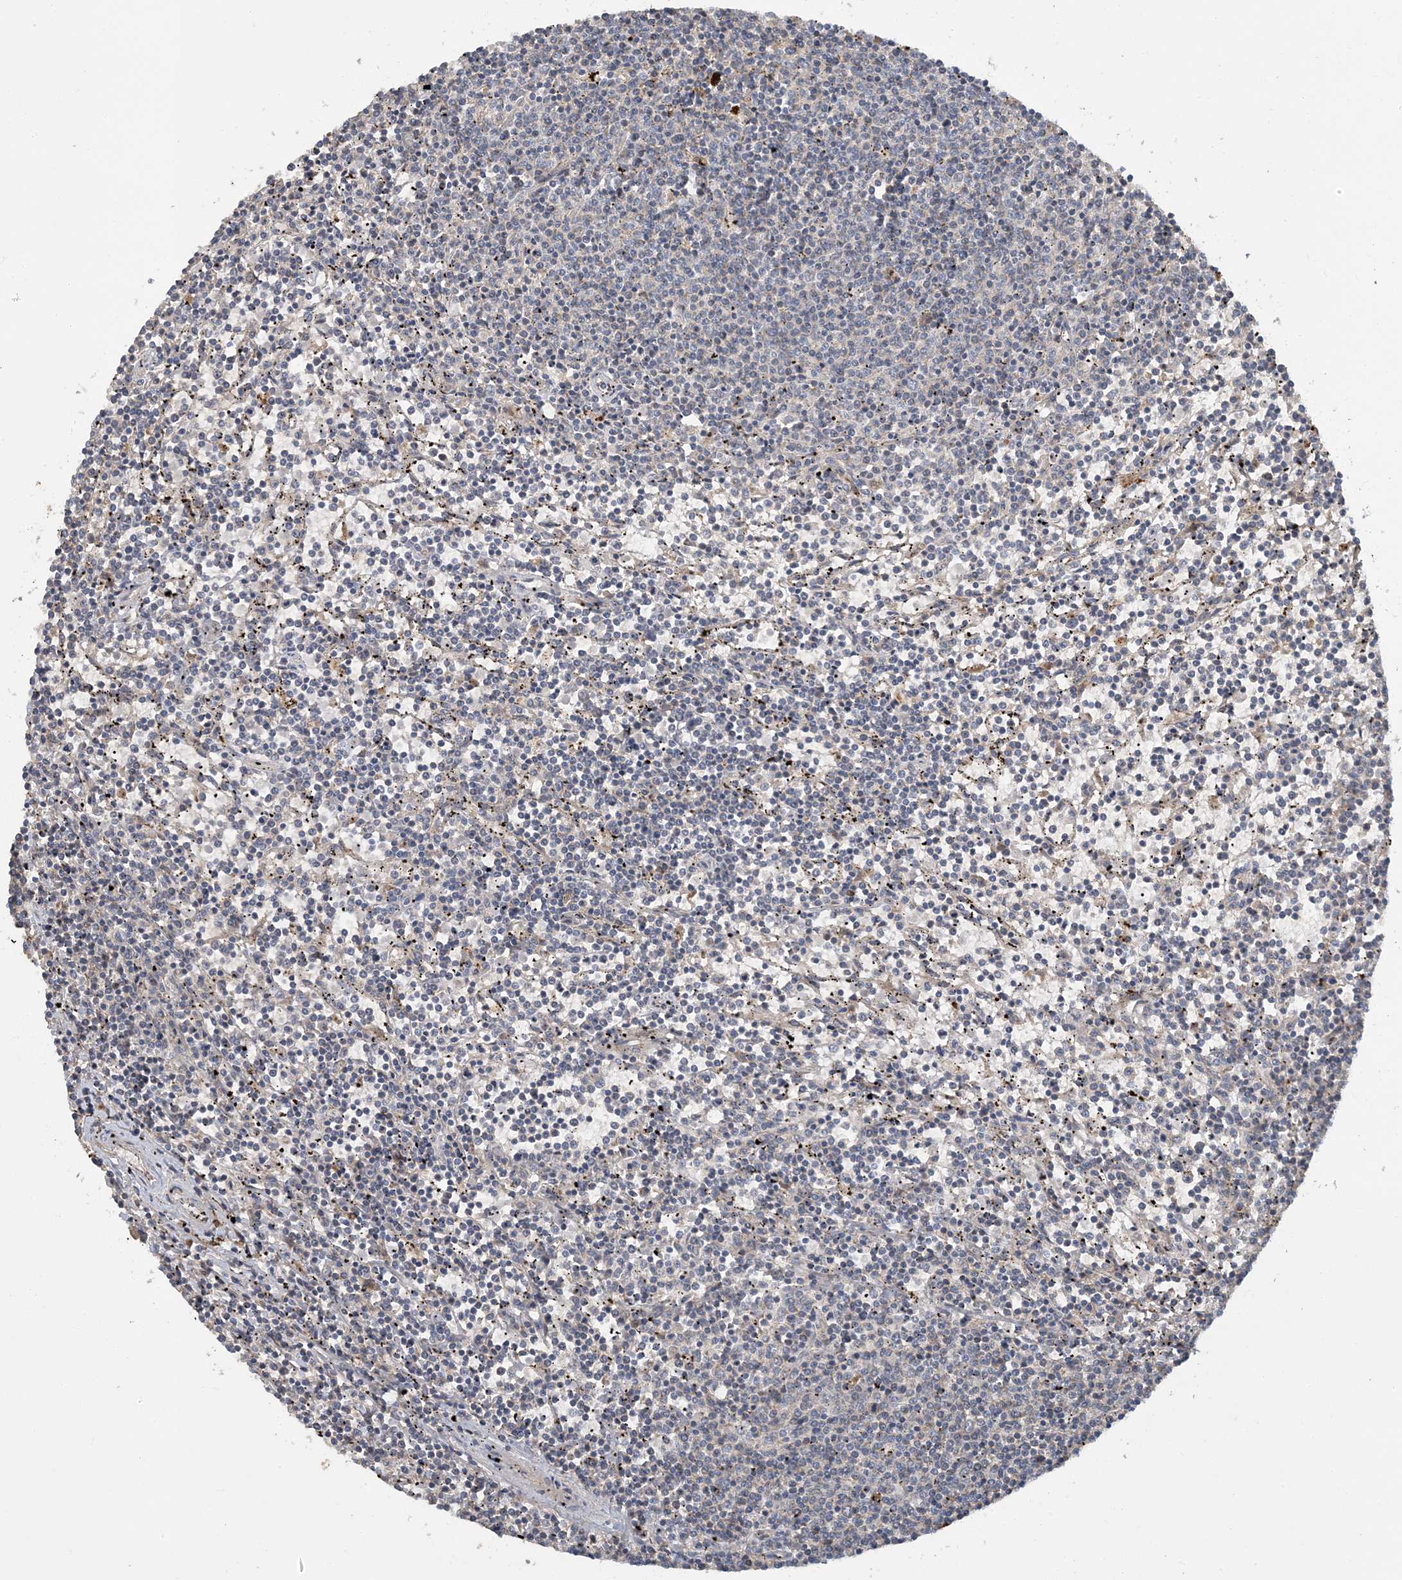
{"staining": {"intensity": "negative", "quantity": "none", "location": "none"}, "tissue": "lymphoma", "cell_type": "Tumor cells", "image_type": "cancer", "snomed": [{"axis": "morphology", "description": "Malignant lymphoma, non-Hodgkin's type, Low grade"}, {"axis": "topography", "description": "Spleen"}], "caption": "Lymphoma stained for a protein using immunohistochemistry (IHC) shows no expression tumor cells.", "gene": "LTN1", "patient": {"sex": "female", "age": 50}}